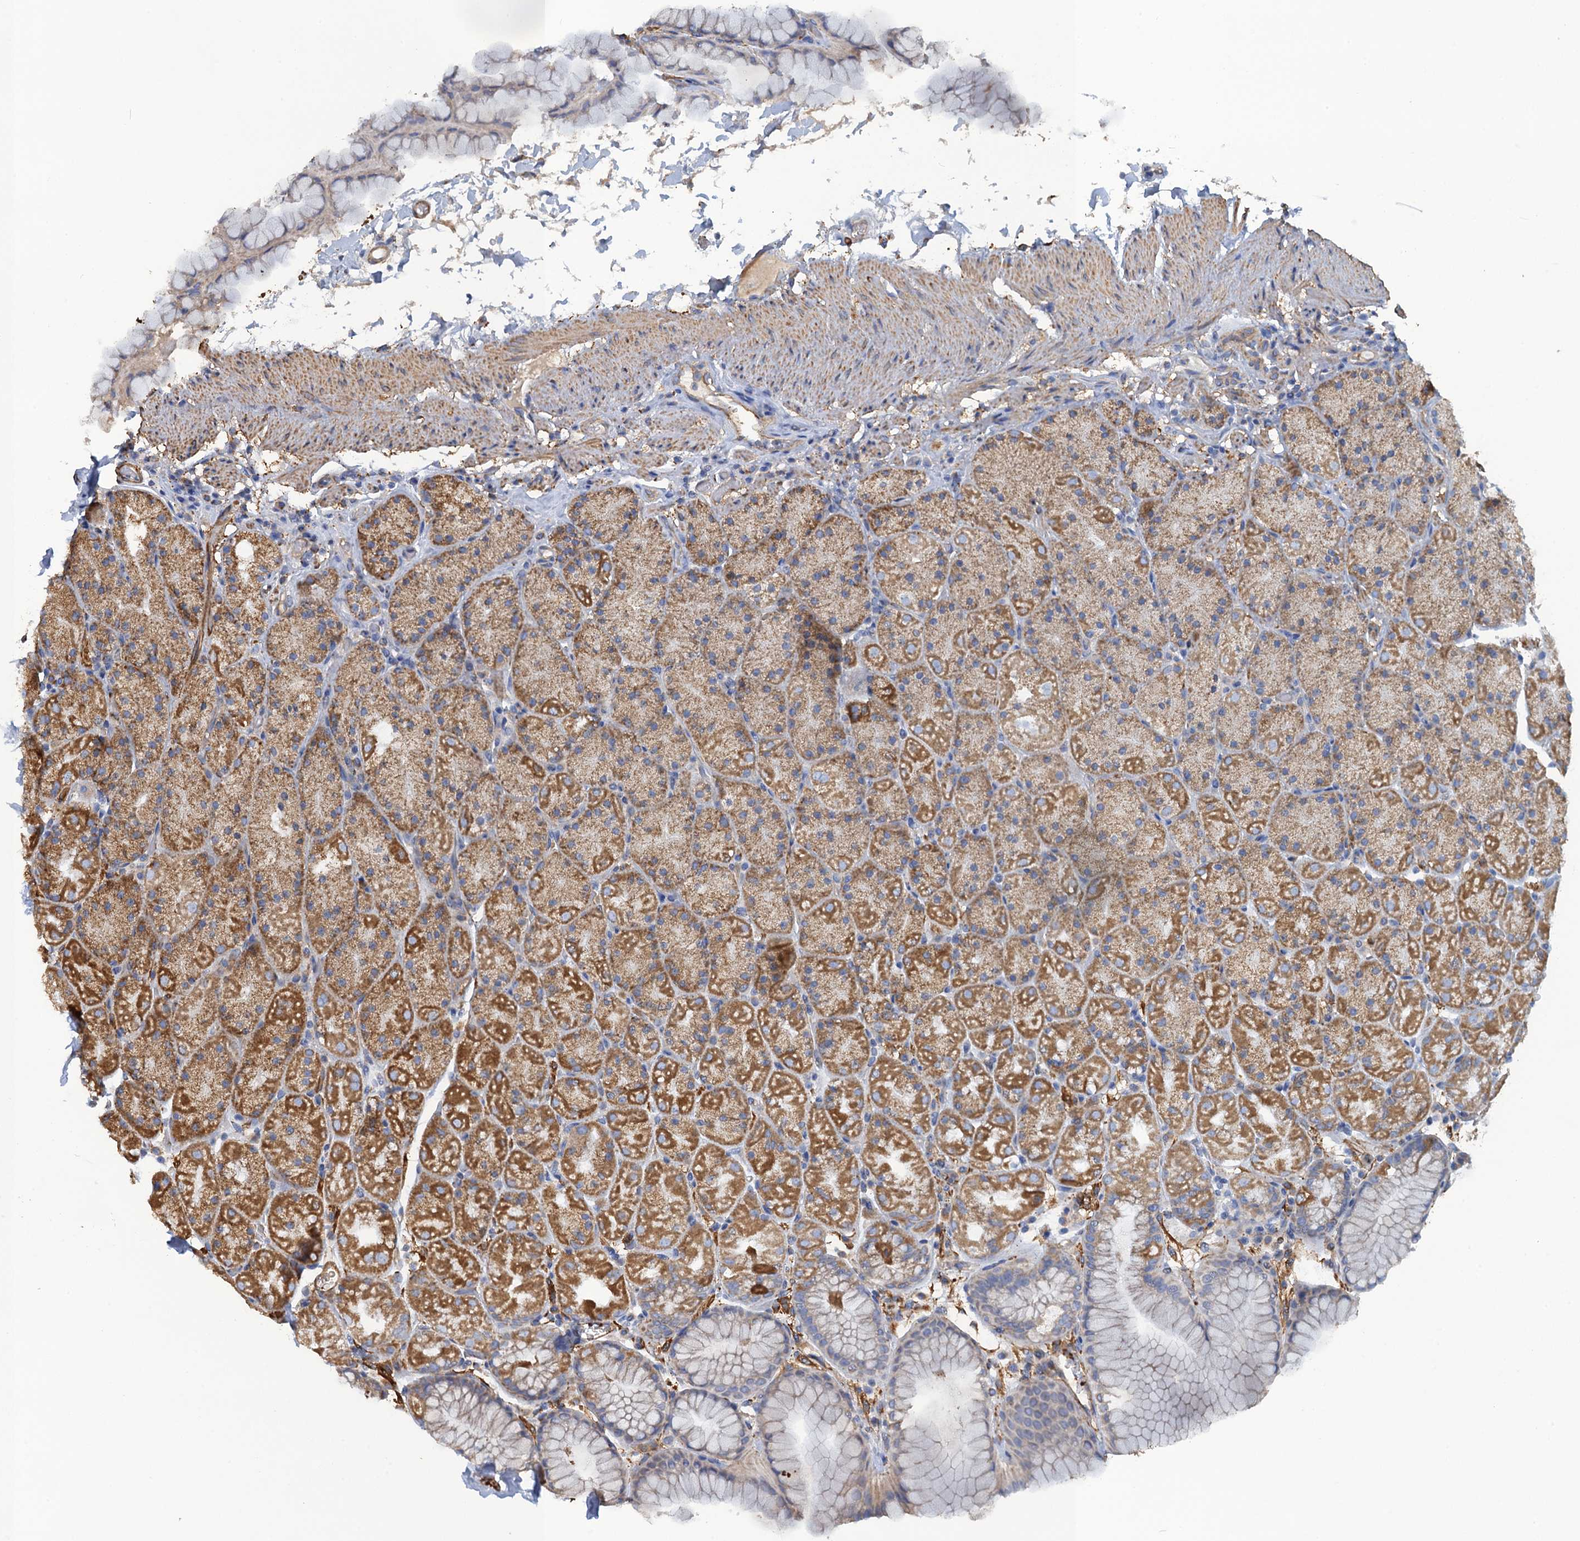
{"staining": {"intensity": "moderate", "quantity": "25%-75%", "location": "cytoplasmic/membranous"}, "tissue": "stomach", "cell_type": "Glandular cells", "image_type": "normal", "snomed": [{"axis": "morphology", "description": "Normal tissue, NOS"}, {"axis": "topography", "description": "Stomach, upper"}, {"axis": "topography", "description": "Stomach, lower"}], "caption": "Glandular cells show moderate cytoplasmic/membranous staining in approximately 25%-75% of cells in normal stomach.", "gene": "ENSG00000260643", "patient": {"sex": "male", "age": 67}}